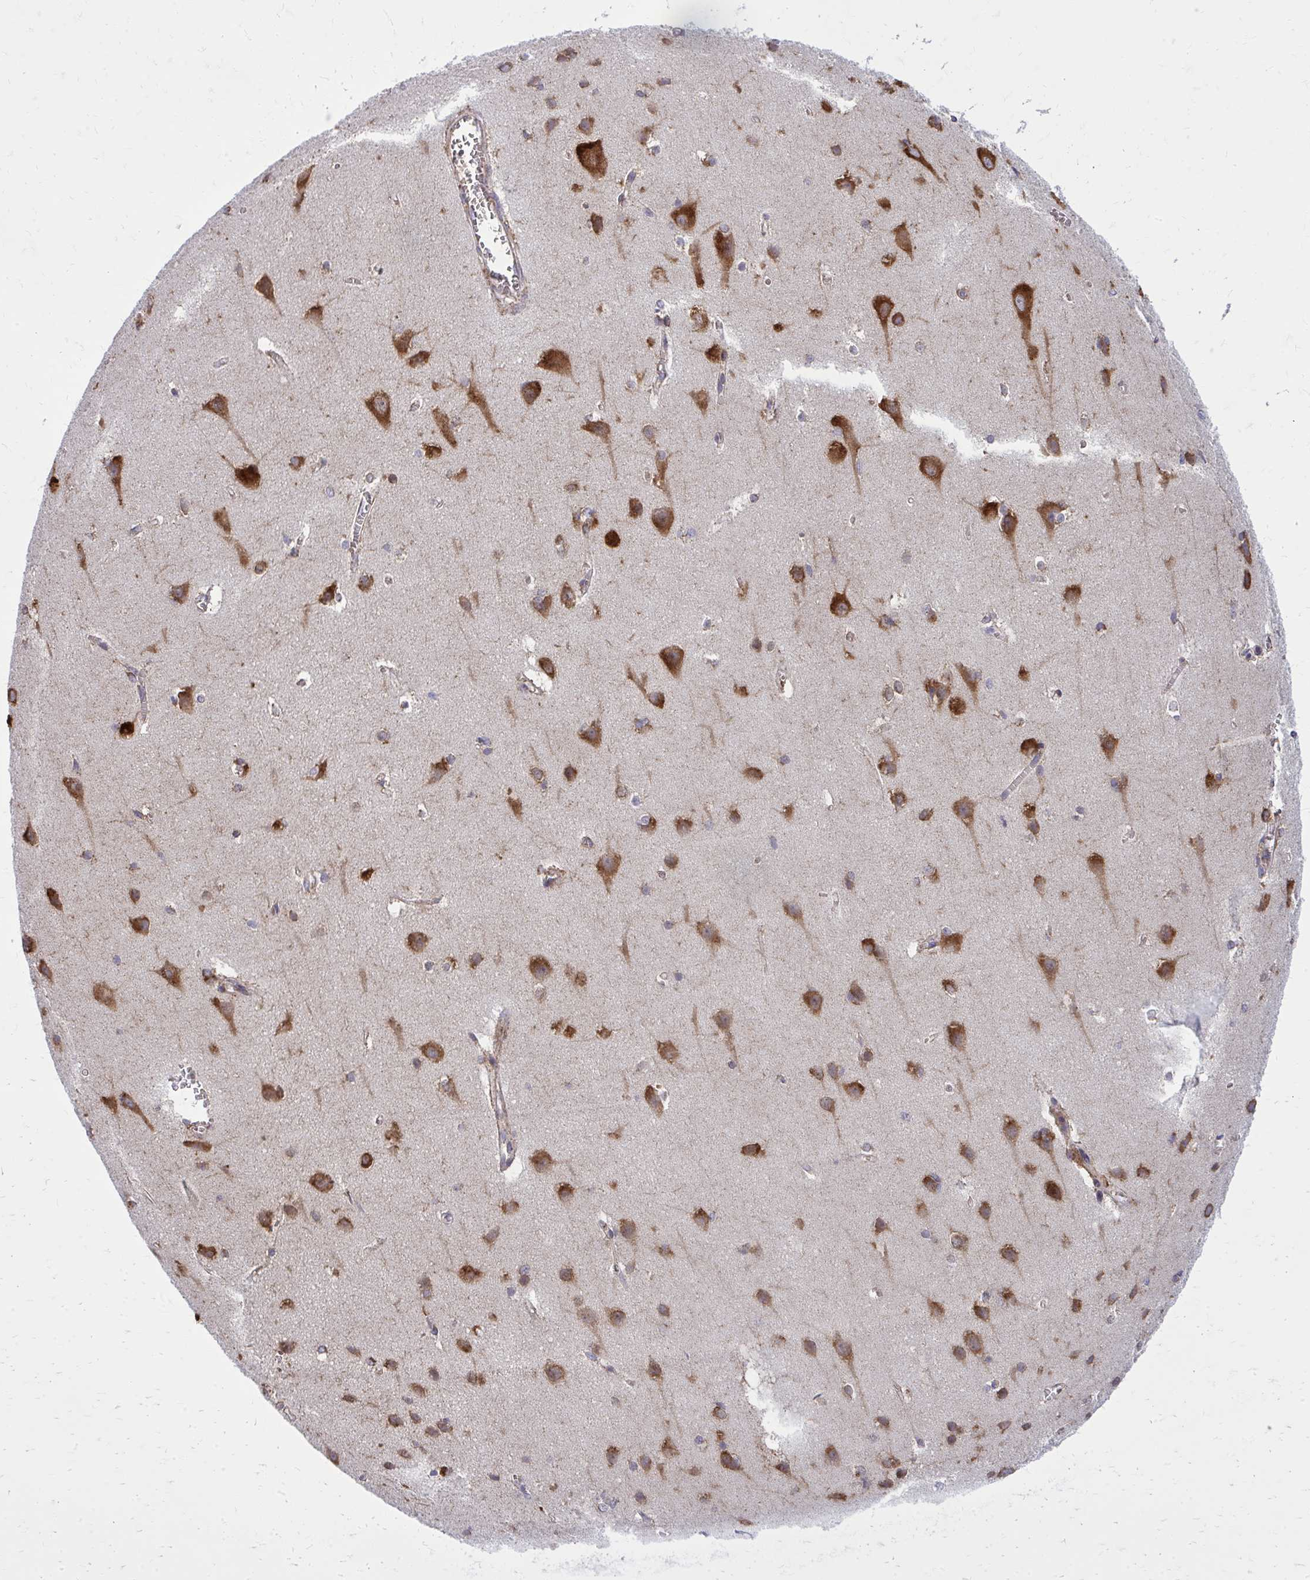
{"staining": {"intensity": "weak", "quantity": "25%-75%", "location": "cytoplasmic/membranous"}, "tissue": "cerebral cortex", "cell_type": "Endothelial cells", "image_type": "normal", "snomed": [{"axis": "morphology", "description": "Normal tissue, NOS"}, {"axis": "topography", "description": "Cerebral cortex"}], "caption": "A high-resolution histopathology image shows IHC staining of normal cerebral cortex, which shows weak cytoplasmic/membranous expression in approximately 25%-75% of endothelial cells.", "gene": "PDK4", "patient": {"sex": "male", "age": 37}}